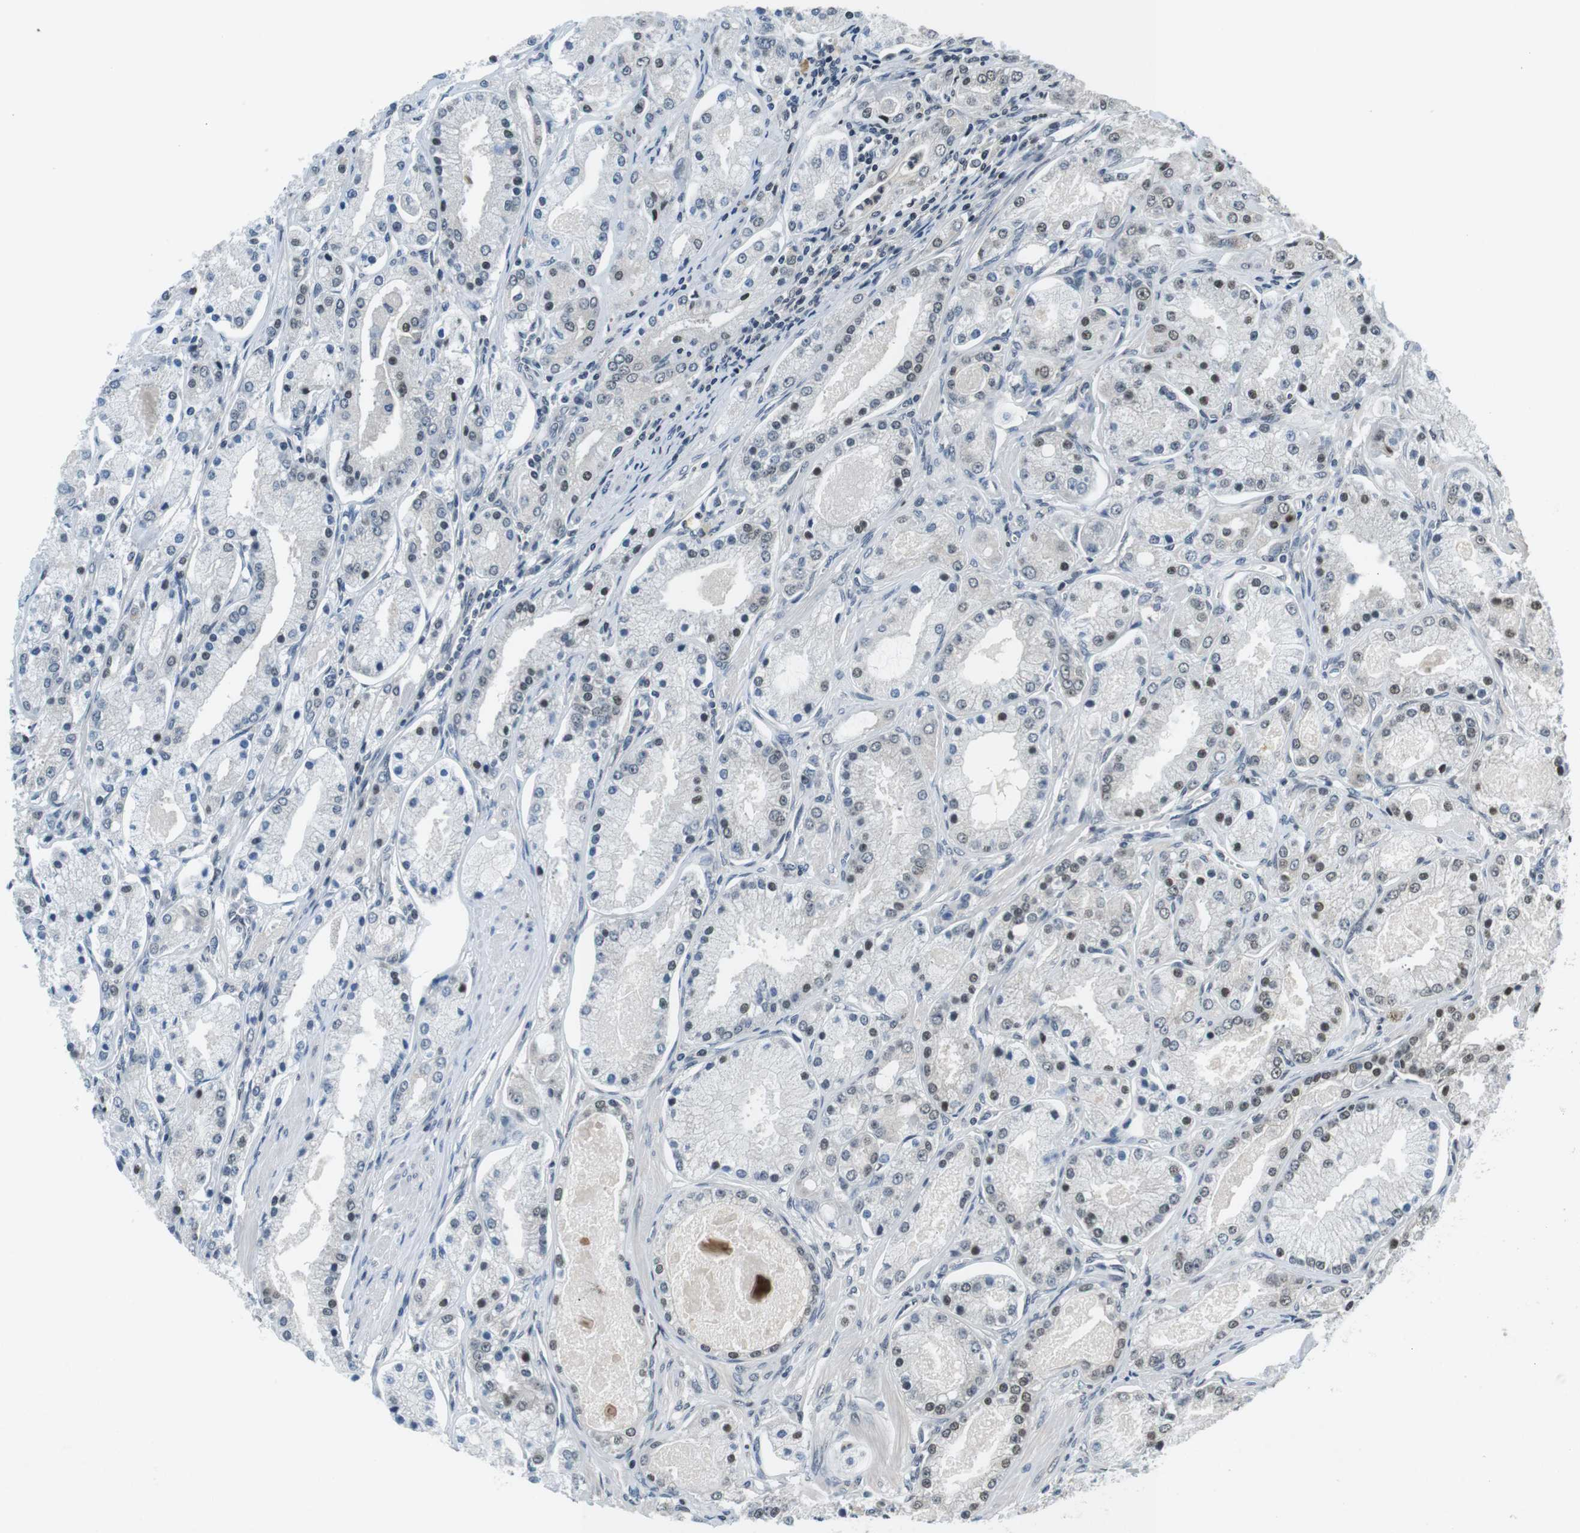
{"staining": {"intensity": "weak", "quantity": "<25%", "location": "nuclear"}, "tissue": "prostate cancer", "cell_type": "Tumor cells", "image_type": "cancer", "snomed": [{"axis": "morphology", "description": "Adenocarcinoma, High grade"}, {"axis": "topography", "description": "Prostate"}], "caption": "An IHC histopathology image of prostate cancer is shown. There is no staining in tumor cells of prostate cancer.", "gene": "NEK4", "patient": {"sex": "male", "age": 66}}